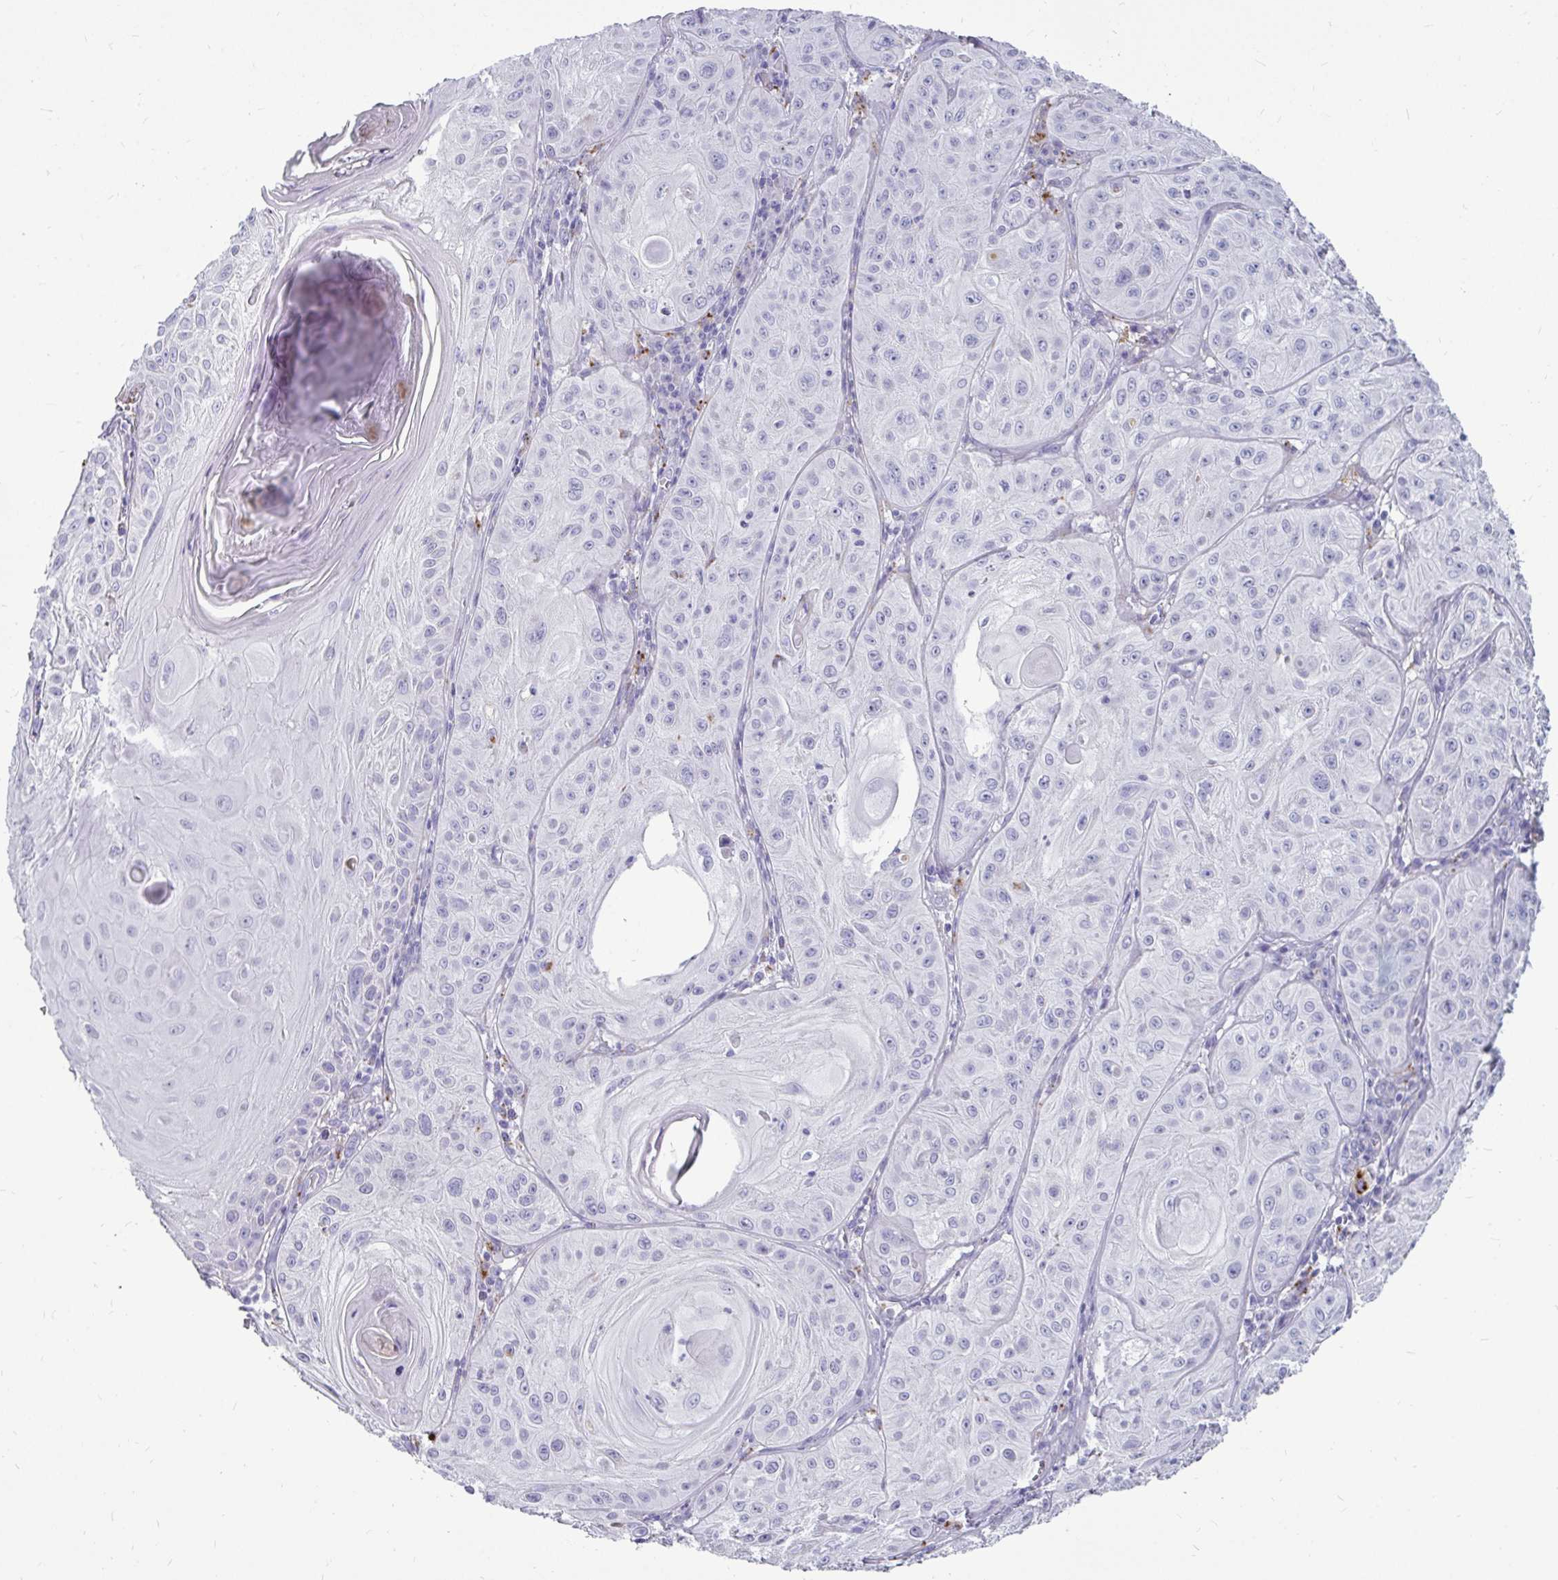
{"staining": {"intensity": "negative", "quantity": "none", "location": "none"}, "tissue": "skin cancer", "cell_type": "Tumor cells", "image_type": "cancer", "snomed": [{"axis": "morphology", "description": "Squamous cell carcinoma, NOS"}, {"axis": "topography", "description": "Skin"}], "caption": "Immunohistochemical staining of human skin squamous cell carcinoma exhibits no significant expression in tumor cells.", "gene": "CTSZ", "patient": {"sex": "male", "age": 85}}